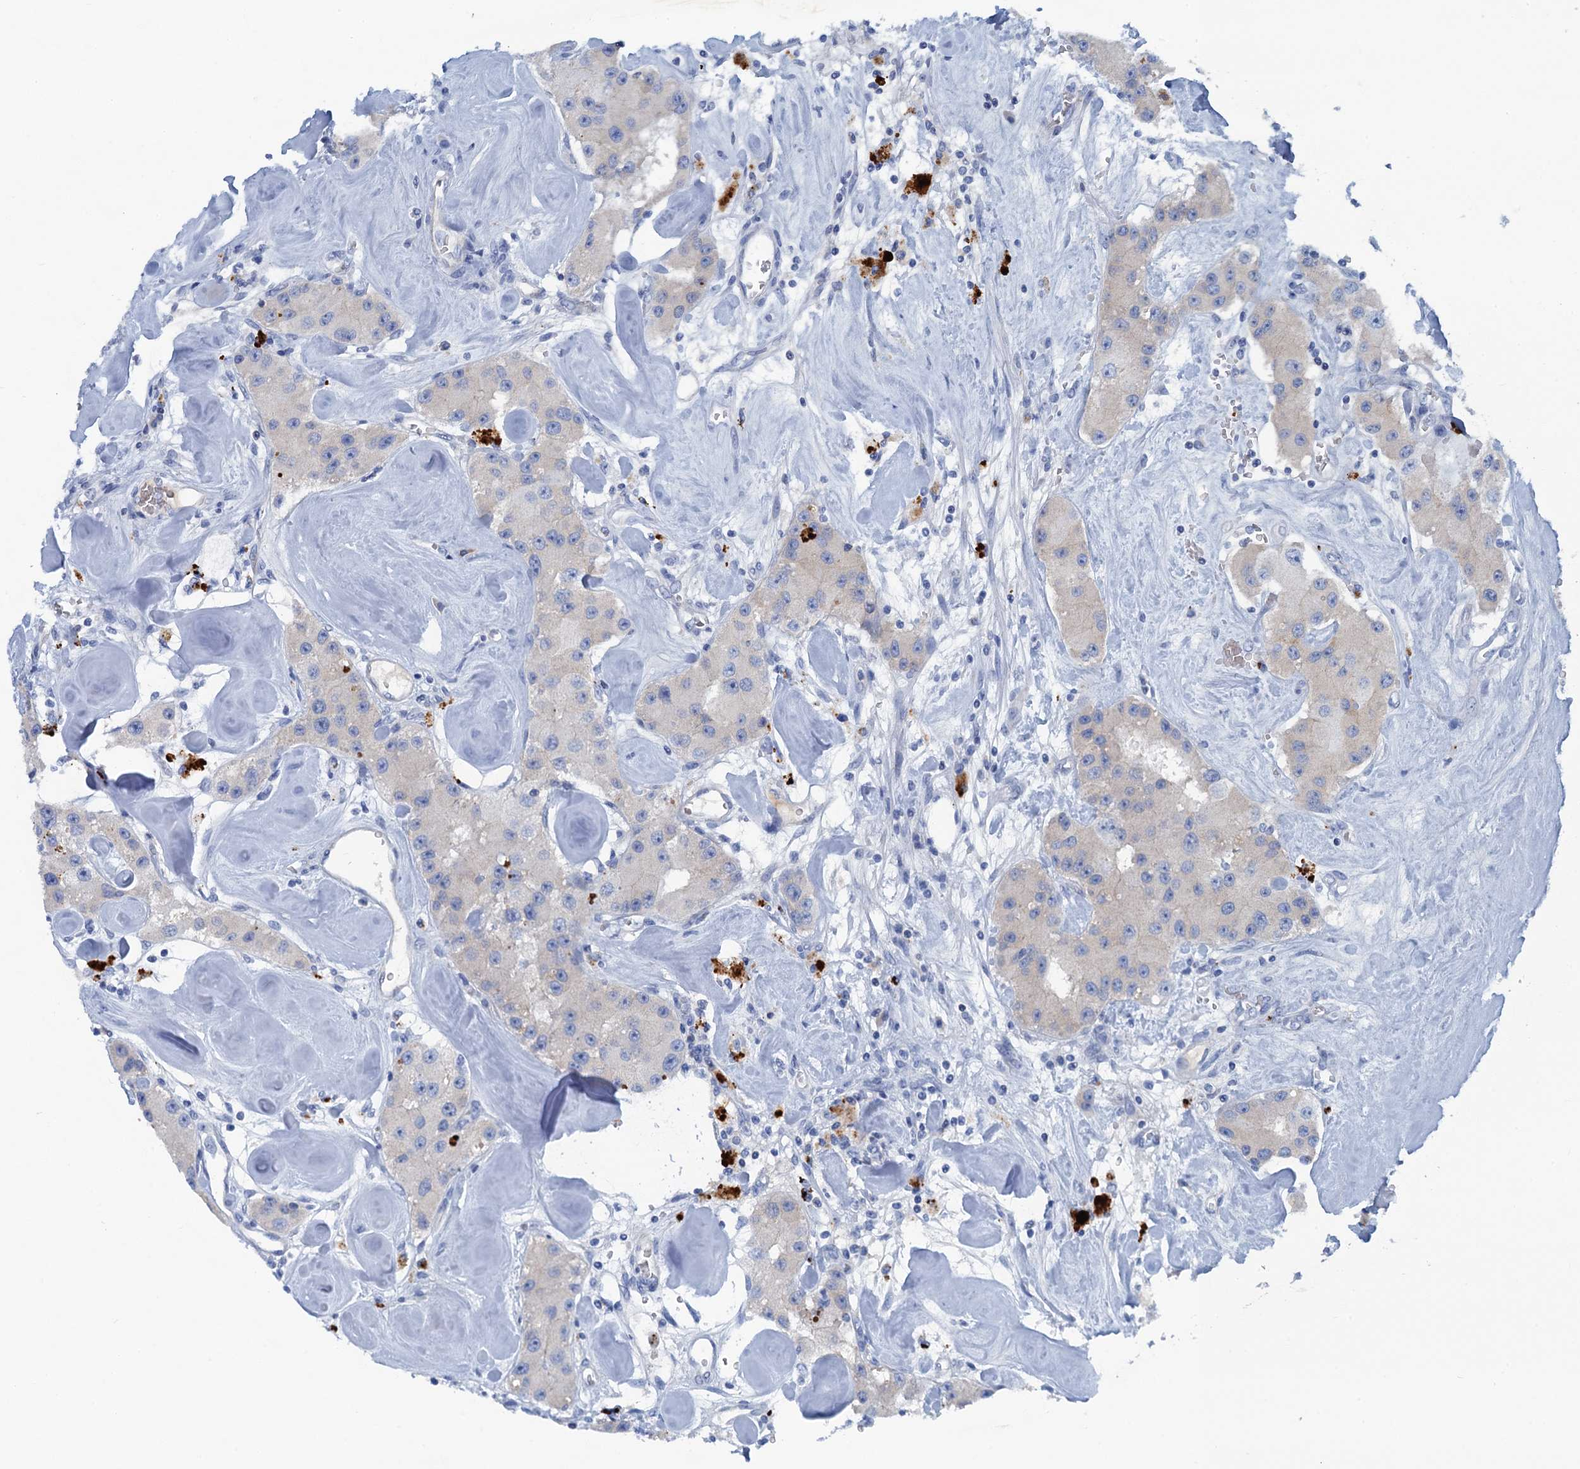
{"staining": {"intensity": "negative", "quantity": "none", "location": "none"}, "tissue": "carcinoid", "cell_type": "Tumor cells", "image_type": "cancer", "snomed": [{"axis": "morphology", "description": "Carcinoid, malignant, NOS"}, {"axis": "topography", "description": "Pancreas"}], "caption": "Protein analysis of carcinoid (malignant) shows no significant expression in tumor cells.", "gene": "MYADML2", "patient": {"sex": "male", "age": 41}}